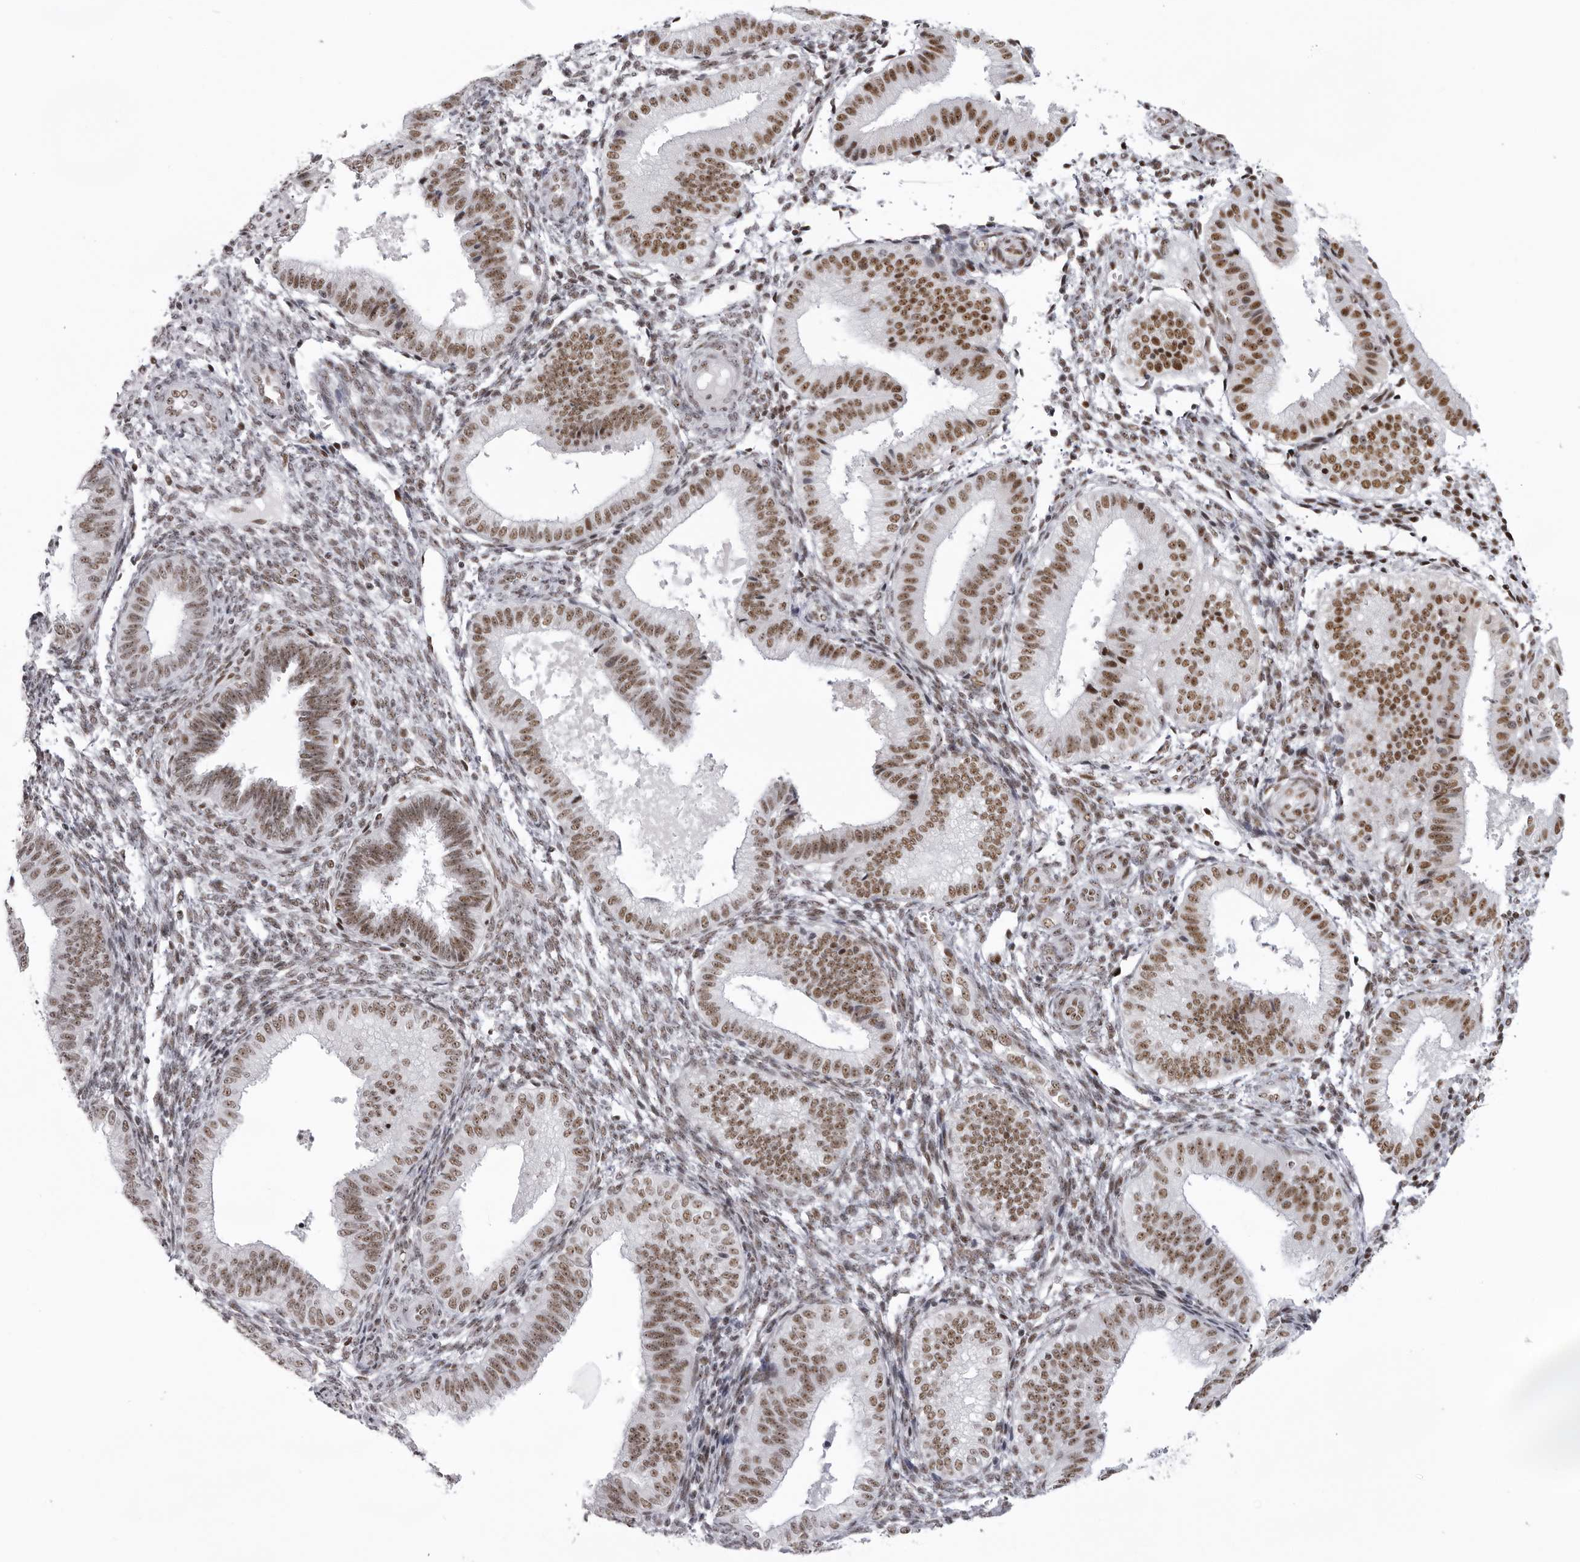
{"staining": {"intensity": "moderate", "quantity": "25%-75%", "location": "nuclear"}, "tissue": "endometrium", "cell_type": "Cells in endometrial stroma", "image_type": "normal", "snomed": [{"axis": "morphology", "description": "Normal tissue, NOS"}, {"axis": "topography", "description": "Endometrium"}], "caption": "Moderate nuclear positivity for a protein is identified in approximately 25%-75% of cells in endometrial stroma of normal endometrium using IHC.", "gene": "DHX9", "patient": {"sex": "female", "age": 39}}